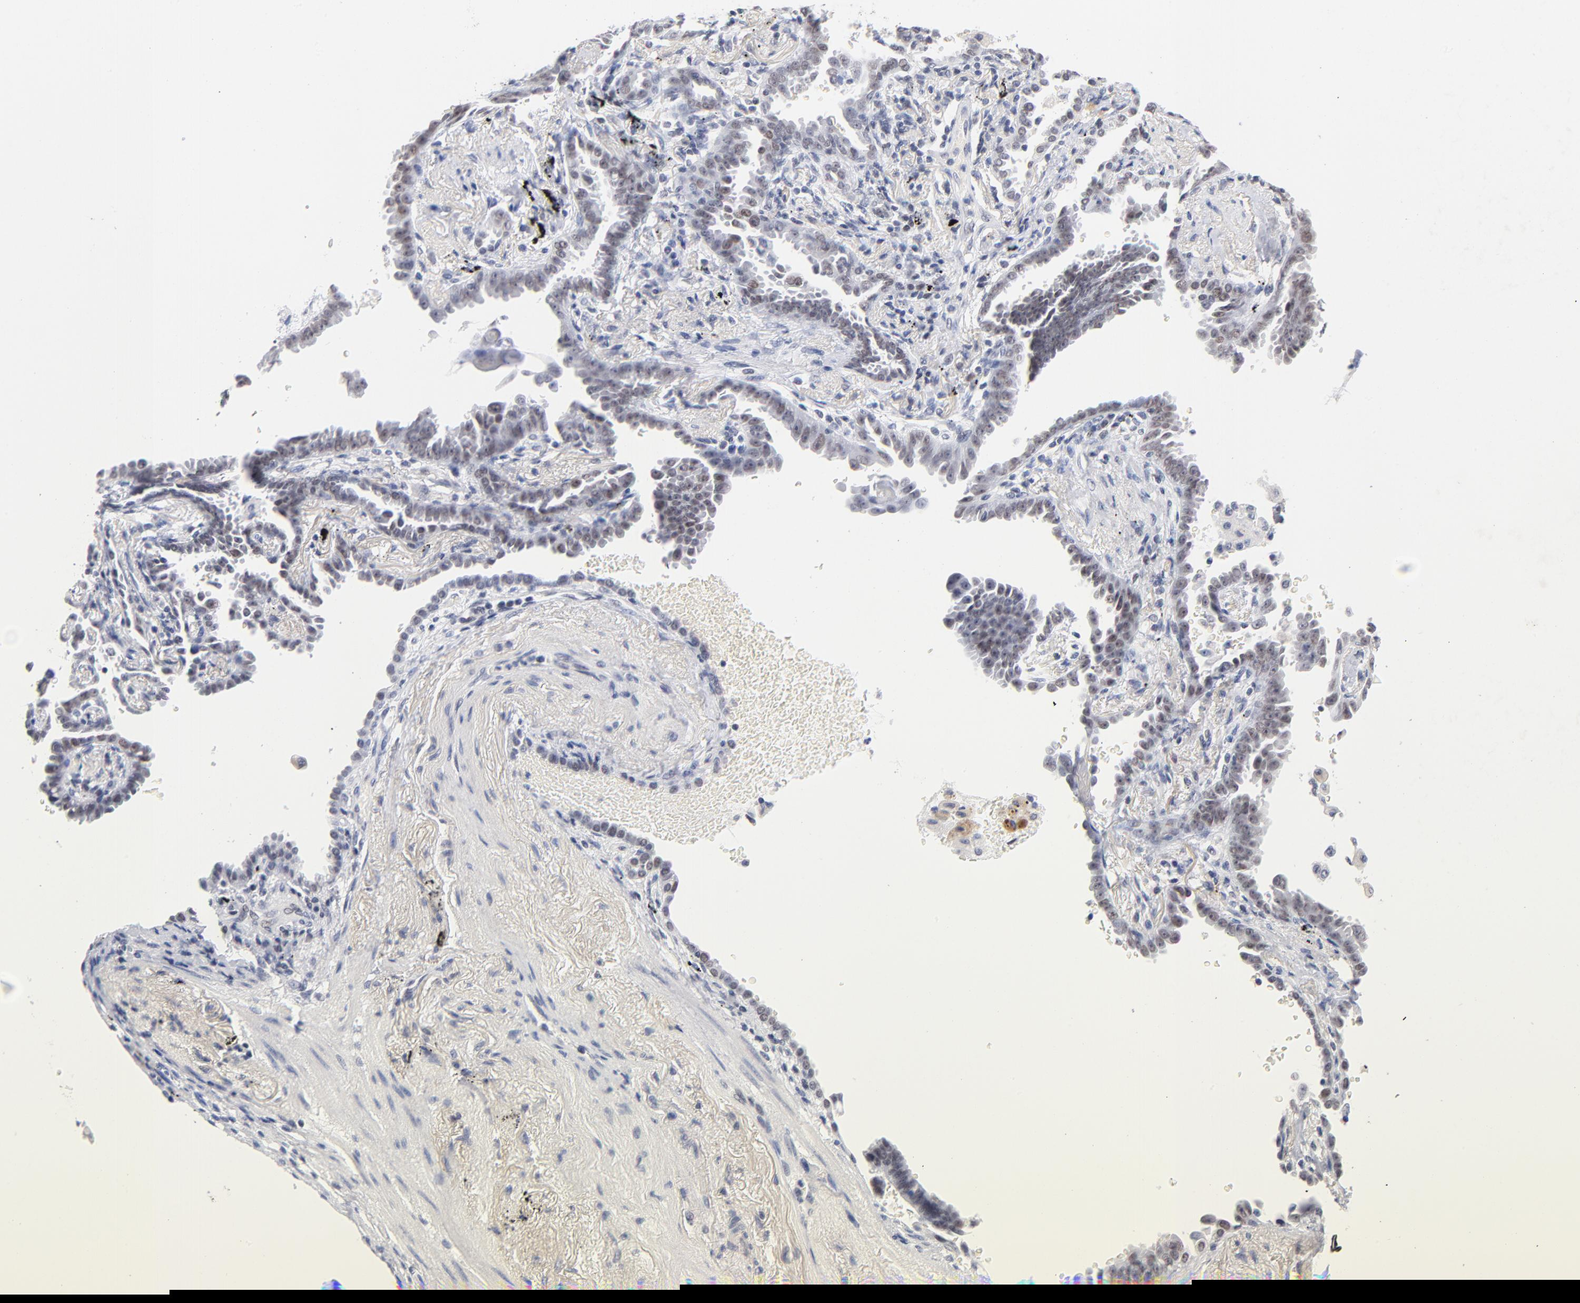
{"staining": {"intensity": "weak", "quantity": "25%-75%", "location": "nuclear"}, "tissue": "lung cancer", "cell_type": "Tumor cells", "image_type": "cancer", "snomed": [{"axis": "morphology", "description": "Adenocarcinoma, NOS"}, {"axis": "topography", "description": "Lung"}], "caption": "Protein analysis of lung cancer tissue reveals weak nuclear staining in approximately 25%-75% of tumor cells.", "gene": "ORC2", "patient": {"sex": "female", "age": 64}}